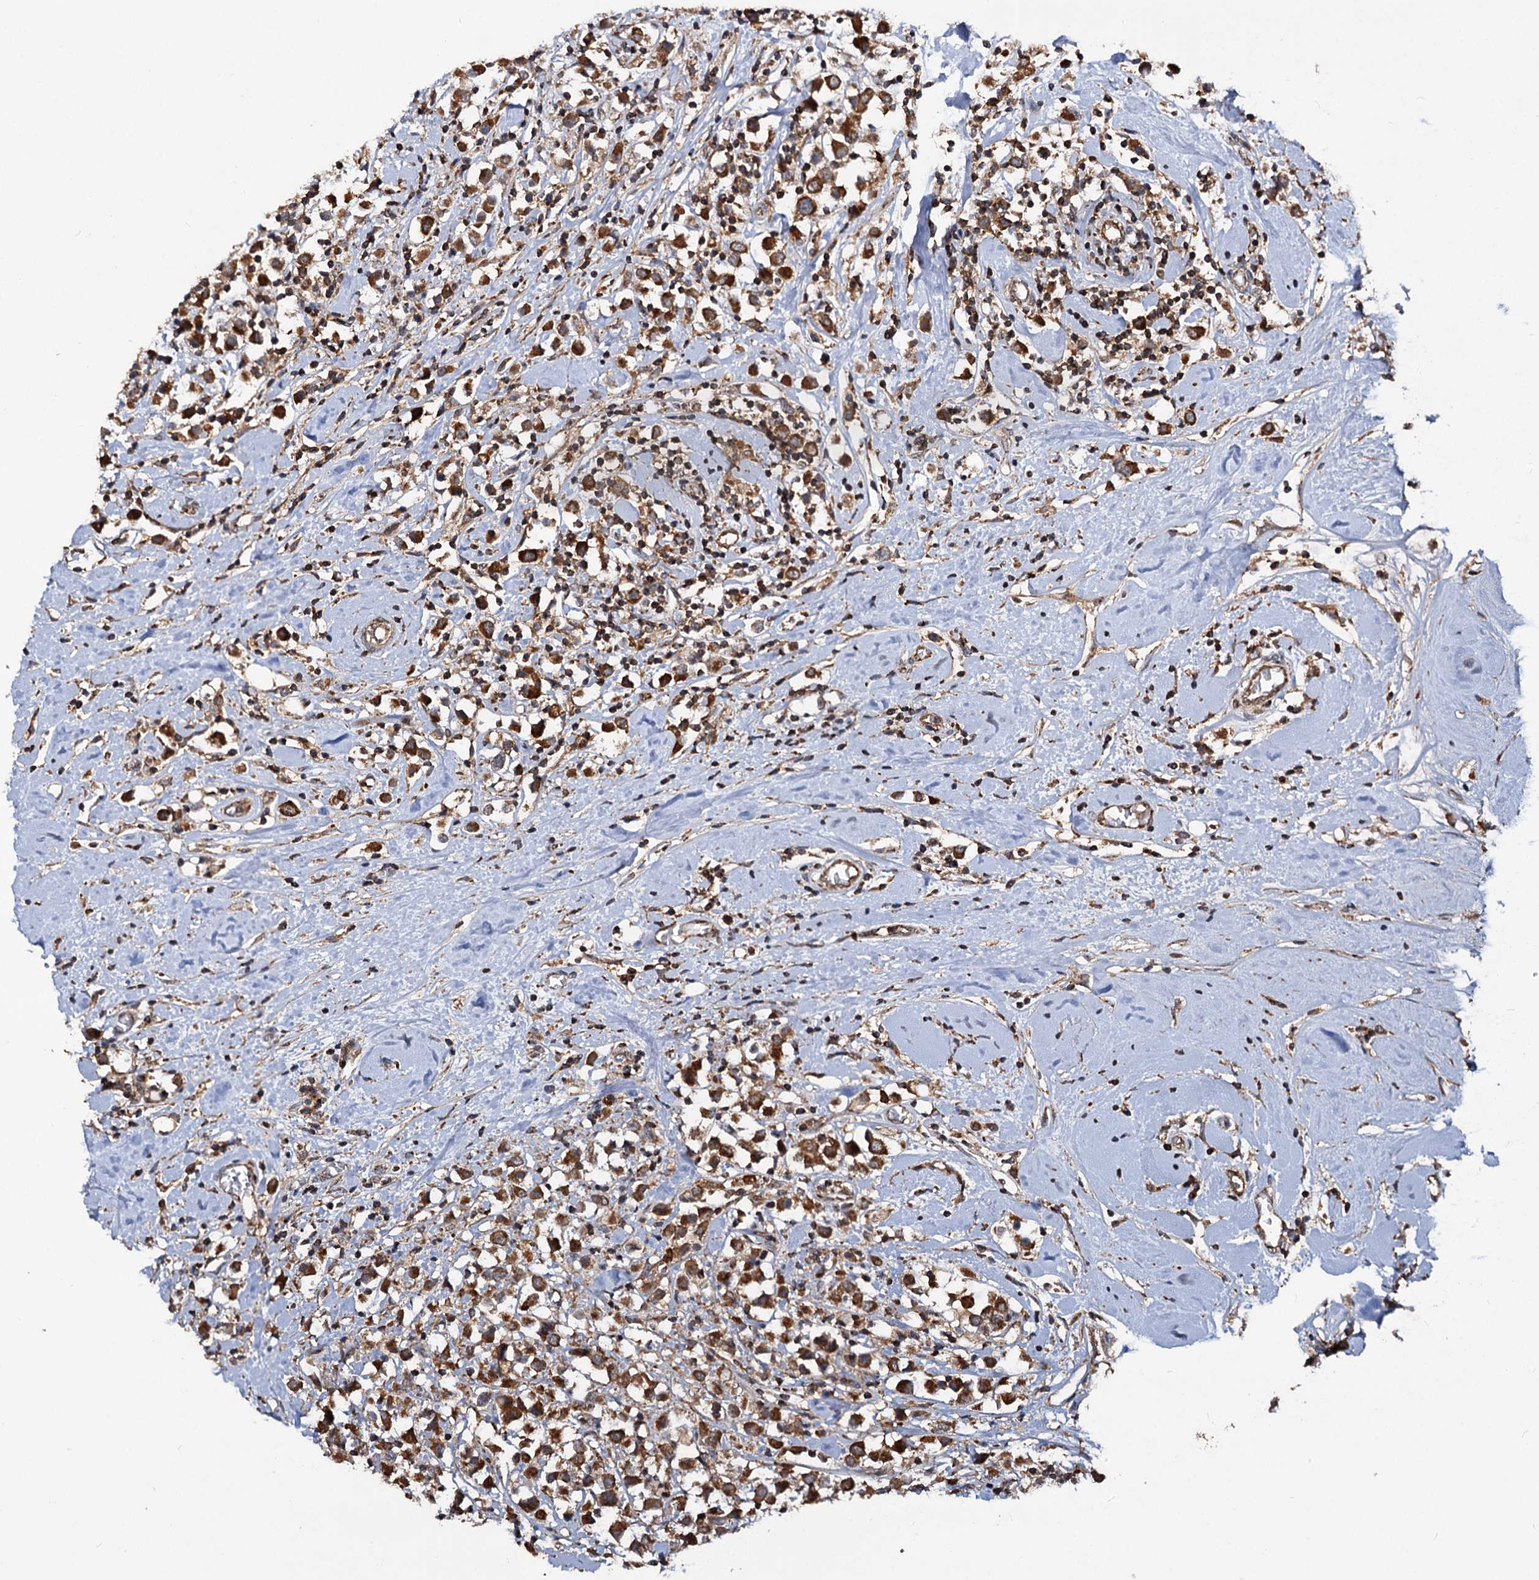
{"staining": {"intensity": "strong", "quantity": ">75%", "location": "cytoplasmic/membranous"}, "tissue": "breast cancer", "cell_type": "Tumor cells", "image_type": "cancer", "snomed": [{"axis": "morphology", "description": "Duct carcinoma"}, {"axis": "topography", "description": "Breast"}], "caption": "A high amount of strong cytoplasmic/membranous expression is present in approximately >75% of tumor cells in breast infiltrating ductal carcinoma tissue. (Stains: DAB in brown, nuclei in blue, Microscopy: brightfield microscopy at high magnification).", "gene": "CEP76", "patient": {"sex": "female", "age": 61}}